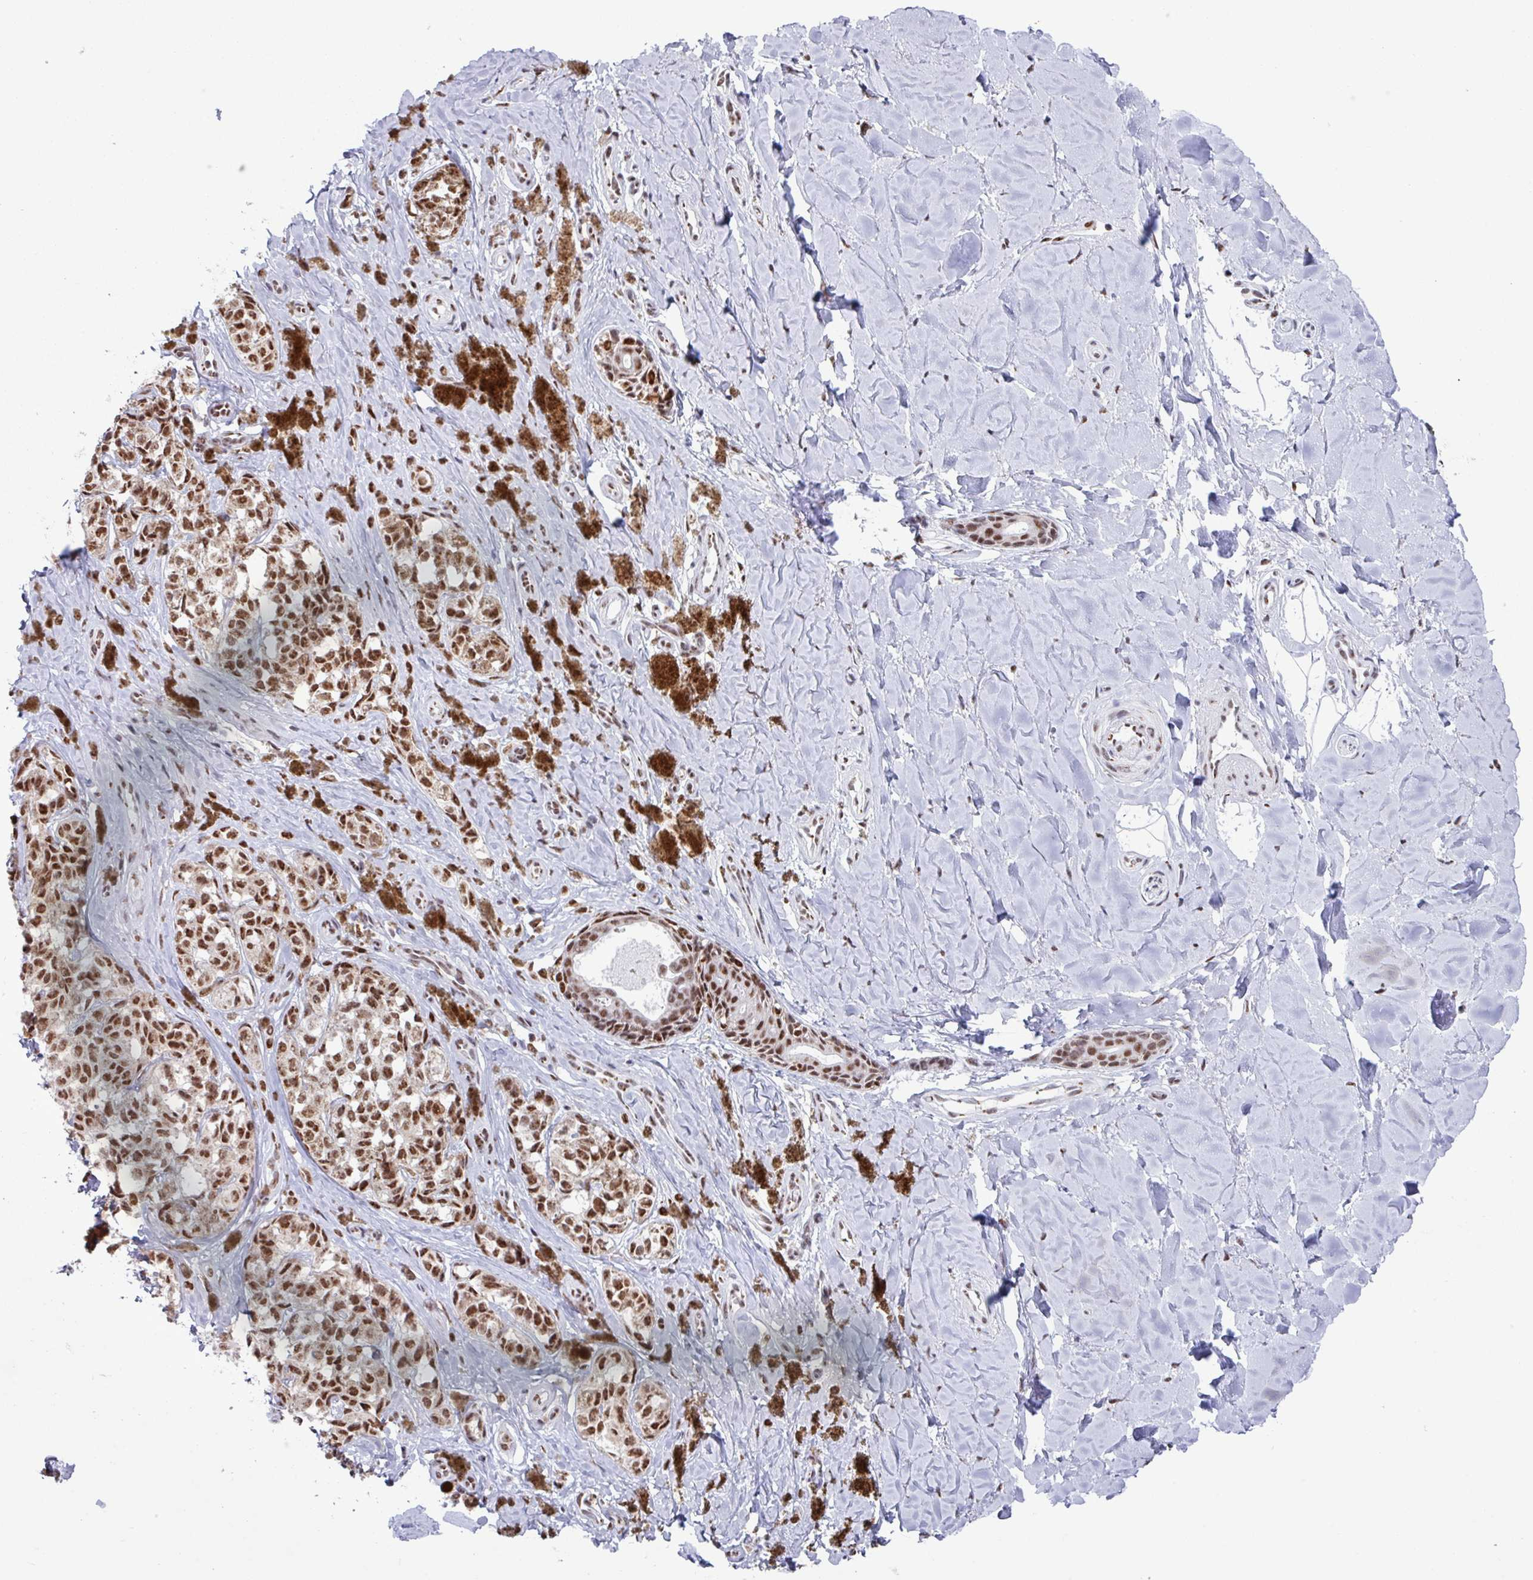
{"staining": {"intensity": "moderate", "quantity": ">75%", "location": "nuclear"}, "tissue": "melanoma", "cell_type": "Tumor cells", "image_type": "cancer", "snomed": [{"axis": "morphology", "description": "Malignant melanoma, NOS"}, {"axis": "topography", "description": "Skin"}], "caption": "Immunohistochemistry (IHC) staining of malignant melanoma, which demonstrates medium levels of moderate nuclear staining in approximately >75% of tumor cells indicating moderate nuclear protein expression. The staining was performed using DAB (brown) for protein detection and nuclei were counterstained in hematoxylin (blue).", "gene": "PUF60", "patient": {"sex": "female", "age": 65}}